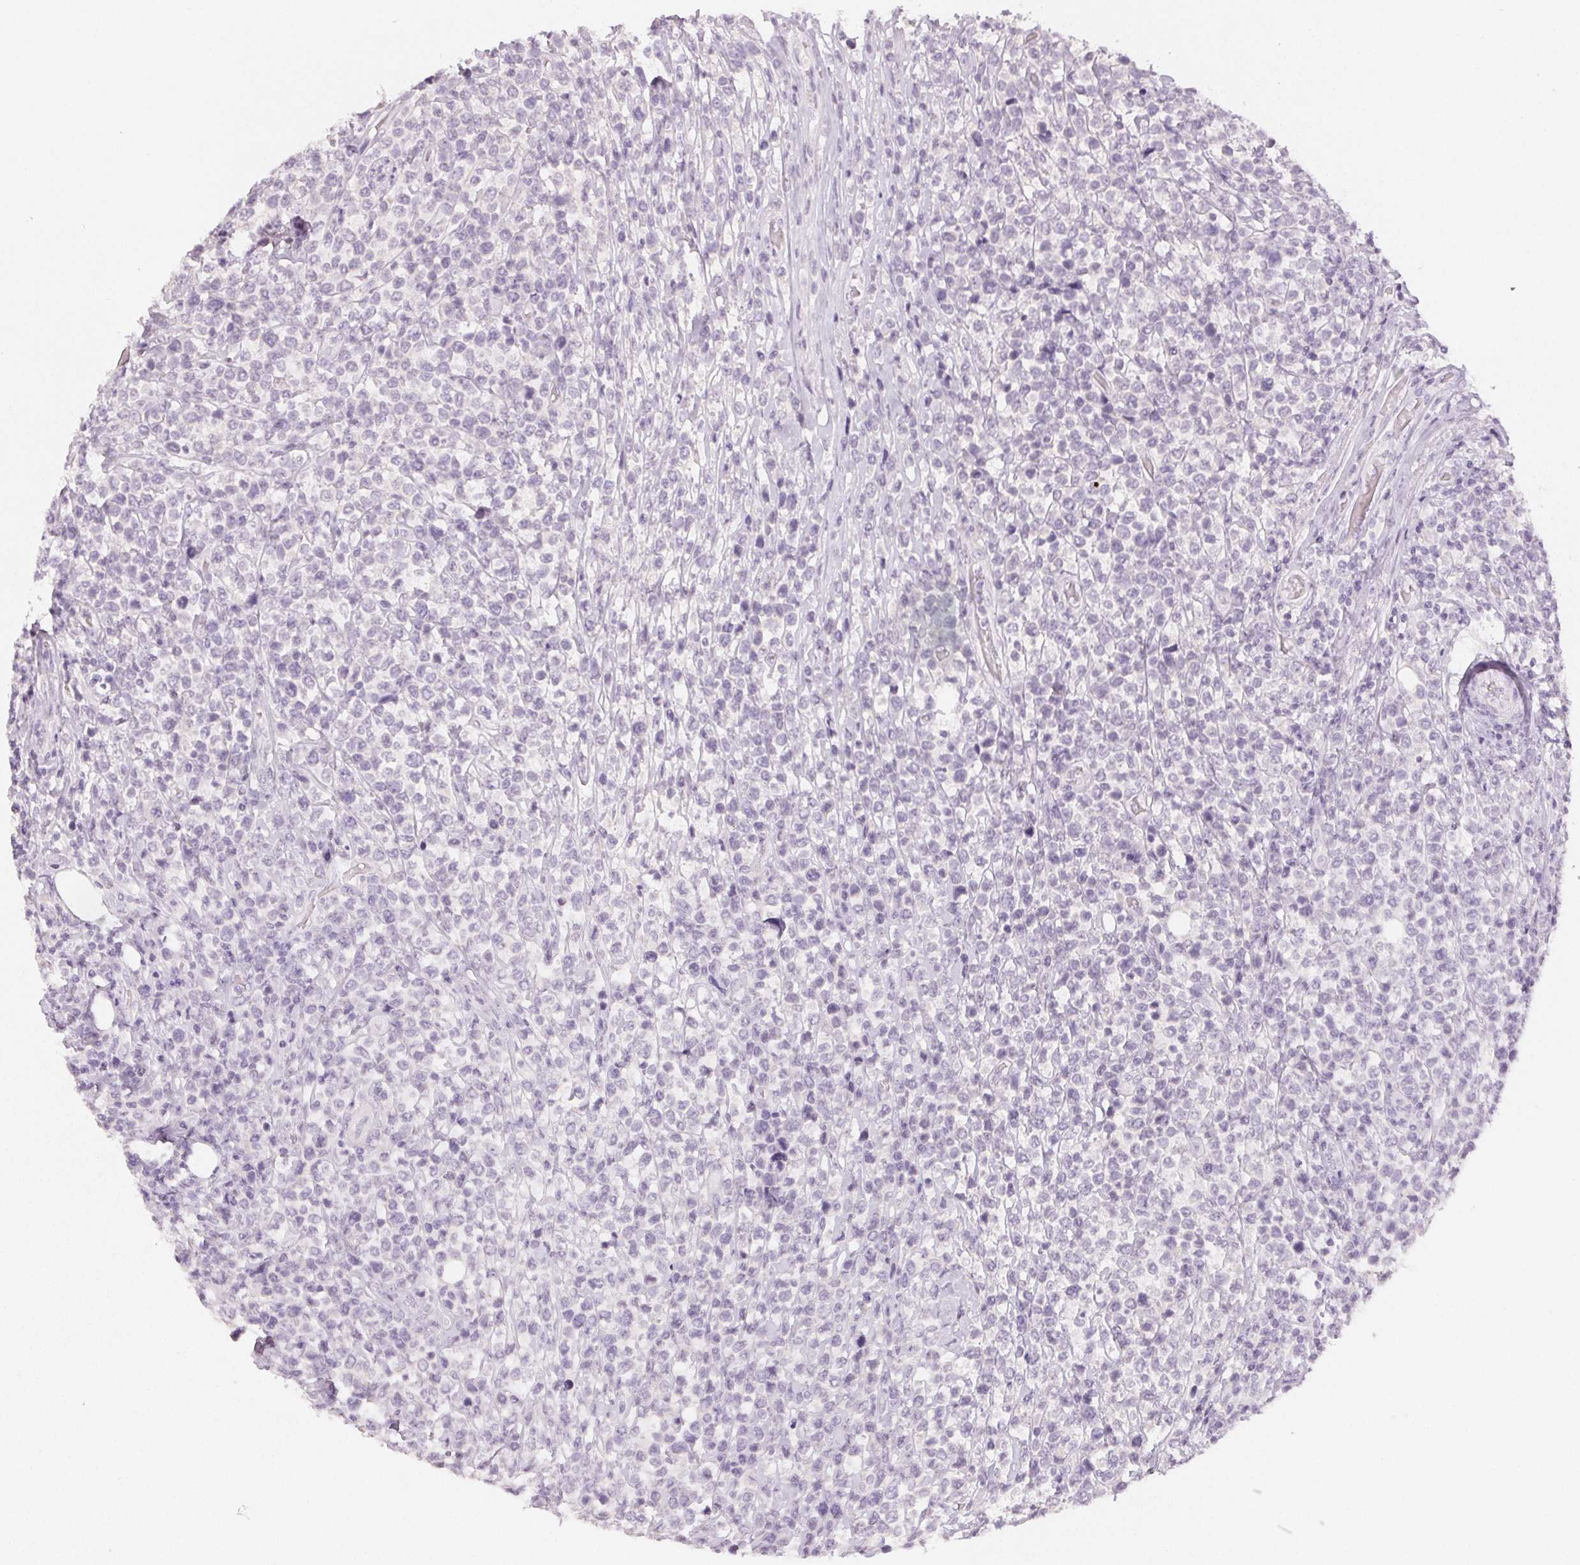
{"staining": {"intensity": "negative", "quantity": "none", "location": "none"}, "tissue": "lymphoma", "cell_type": "Tumor cells", "image_type": "cancer", "snomed": [{"axis": "morphology", "description": "Malignant lymphoma, non-Hodgkin's type, High grade"}, {"axis": "topography", "description": "Soft tissue"}], "caption": "Immunohistochemistry (IHC) of human high-grade malignant lymphoma, non-Hodgkin's type displays no expression in tumor cells.", "gene": "LVRN", "patient": {"sex": "female", "age": 56}}